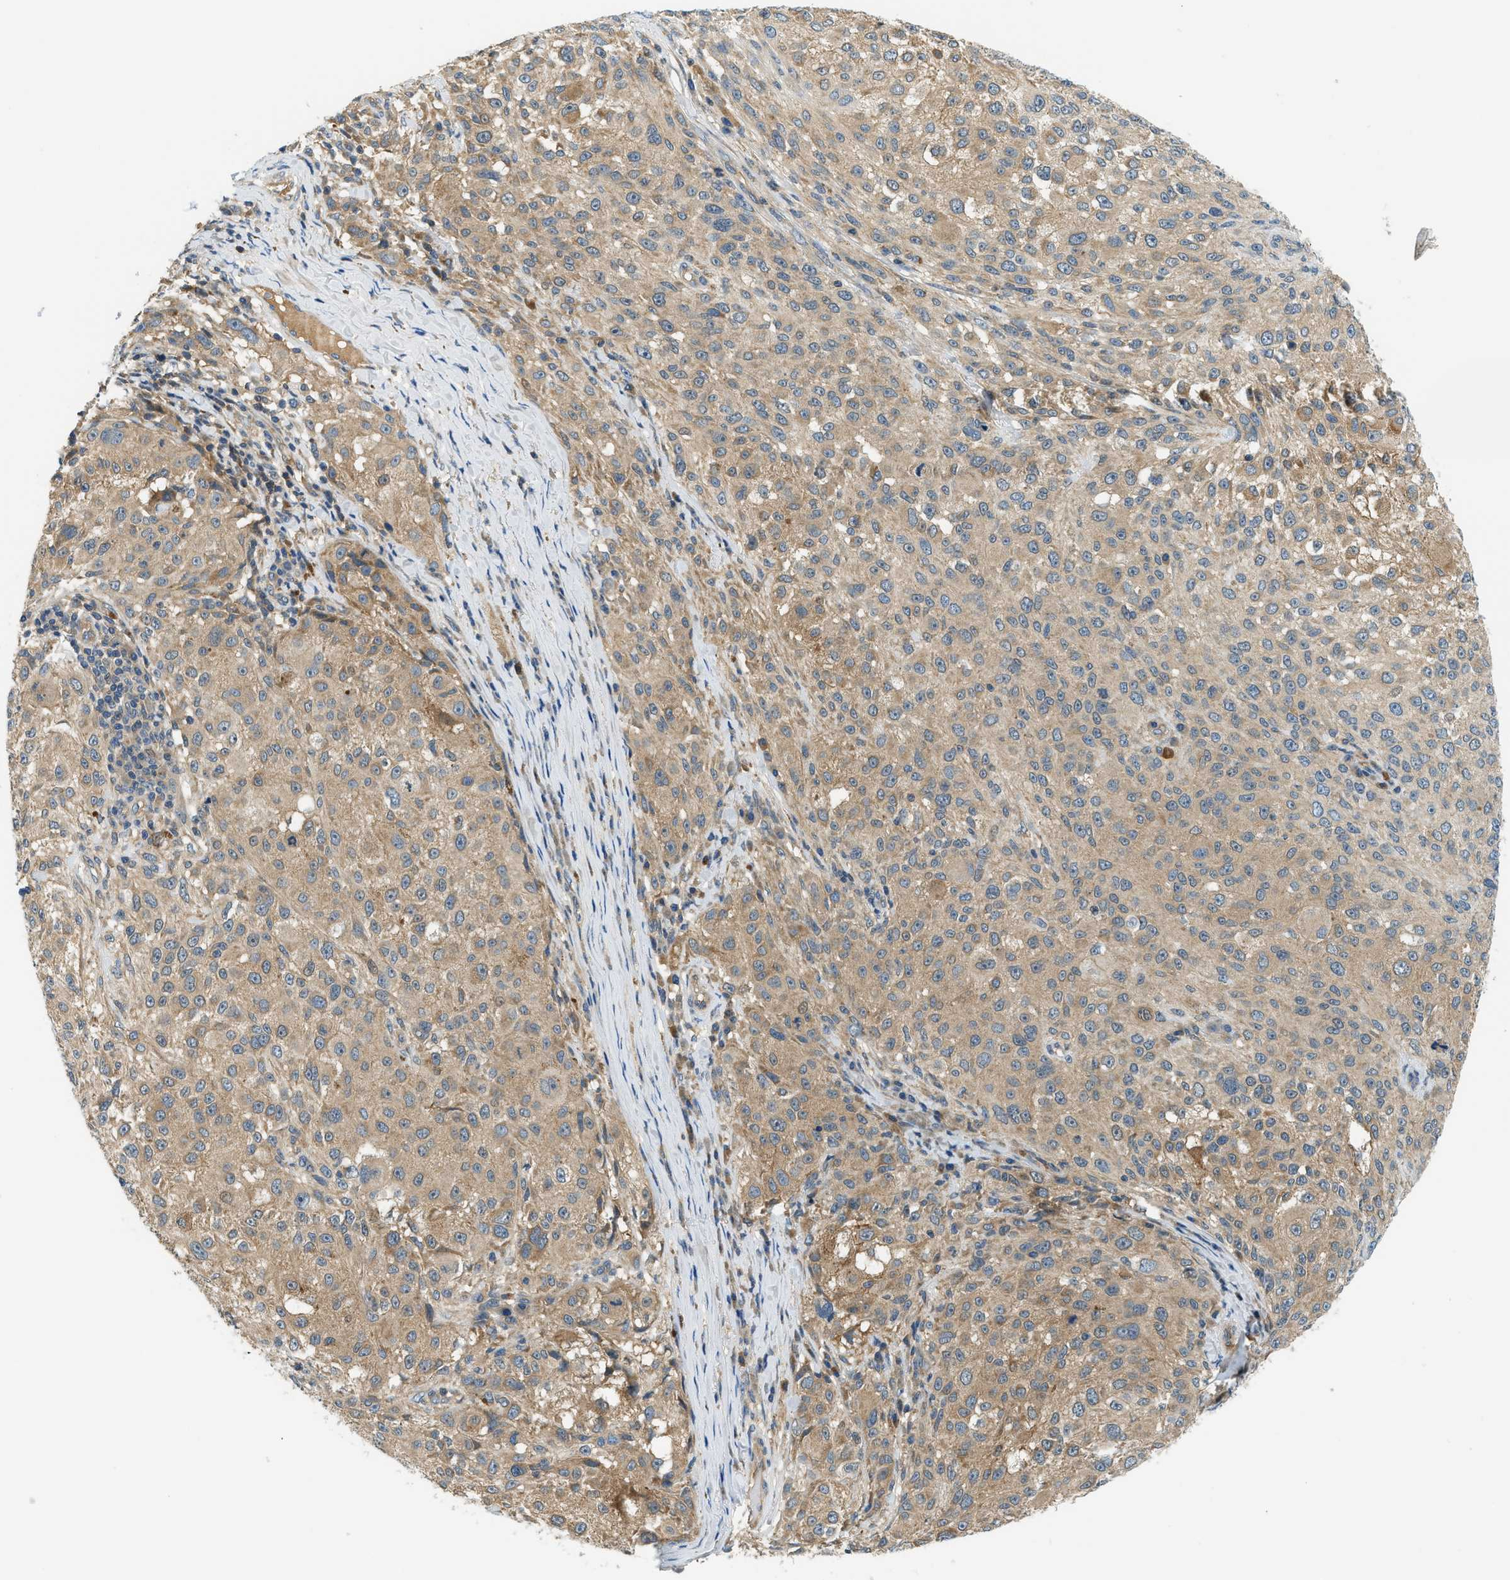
{"staining": {"intensity": "weak", "quantity": ">75%", "location": "cytoplasmic/membranous"}, "tissue": "melanoma", "cell_type": "Tumor cells", "image_type": "cancer", "snomed": [{"axis": "morphology", "description": "Necrosis, NOS"}, {"axis": "morphology", "description": "Malignant melanoma, NOS"}, {"axis": "topography", "description": "Skin"}], "caption": "IHC staining of melanoma, which exhibits low levels of weak cytoplasmic/membranous positivity in about >75% of tumor cells indicating weak cytoplasmic/membranous protein positivity. The staining was performed using DAB (brown) for protein detection and nuclei were counterstained in hematoxylin (blue).", "gene": "KCNK1", "patient": {"sex": "female", "age": 87}}